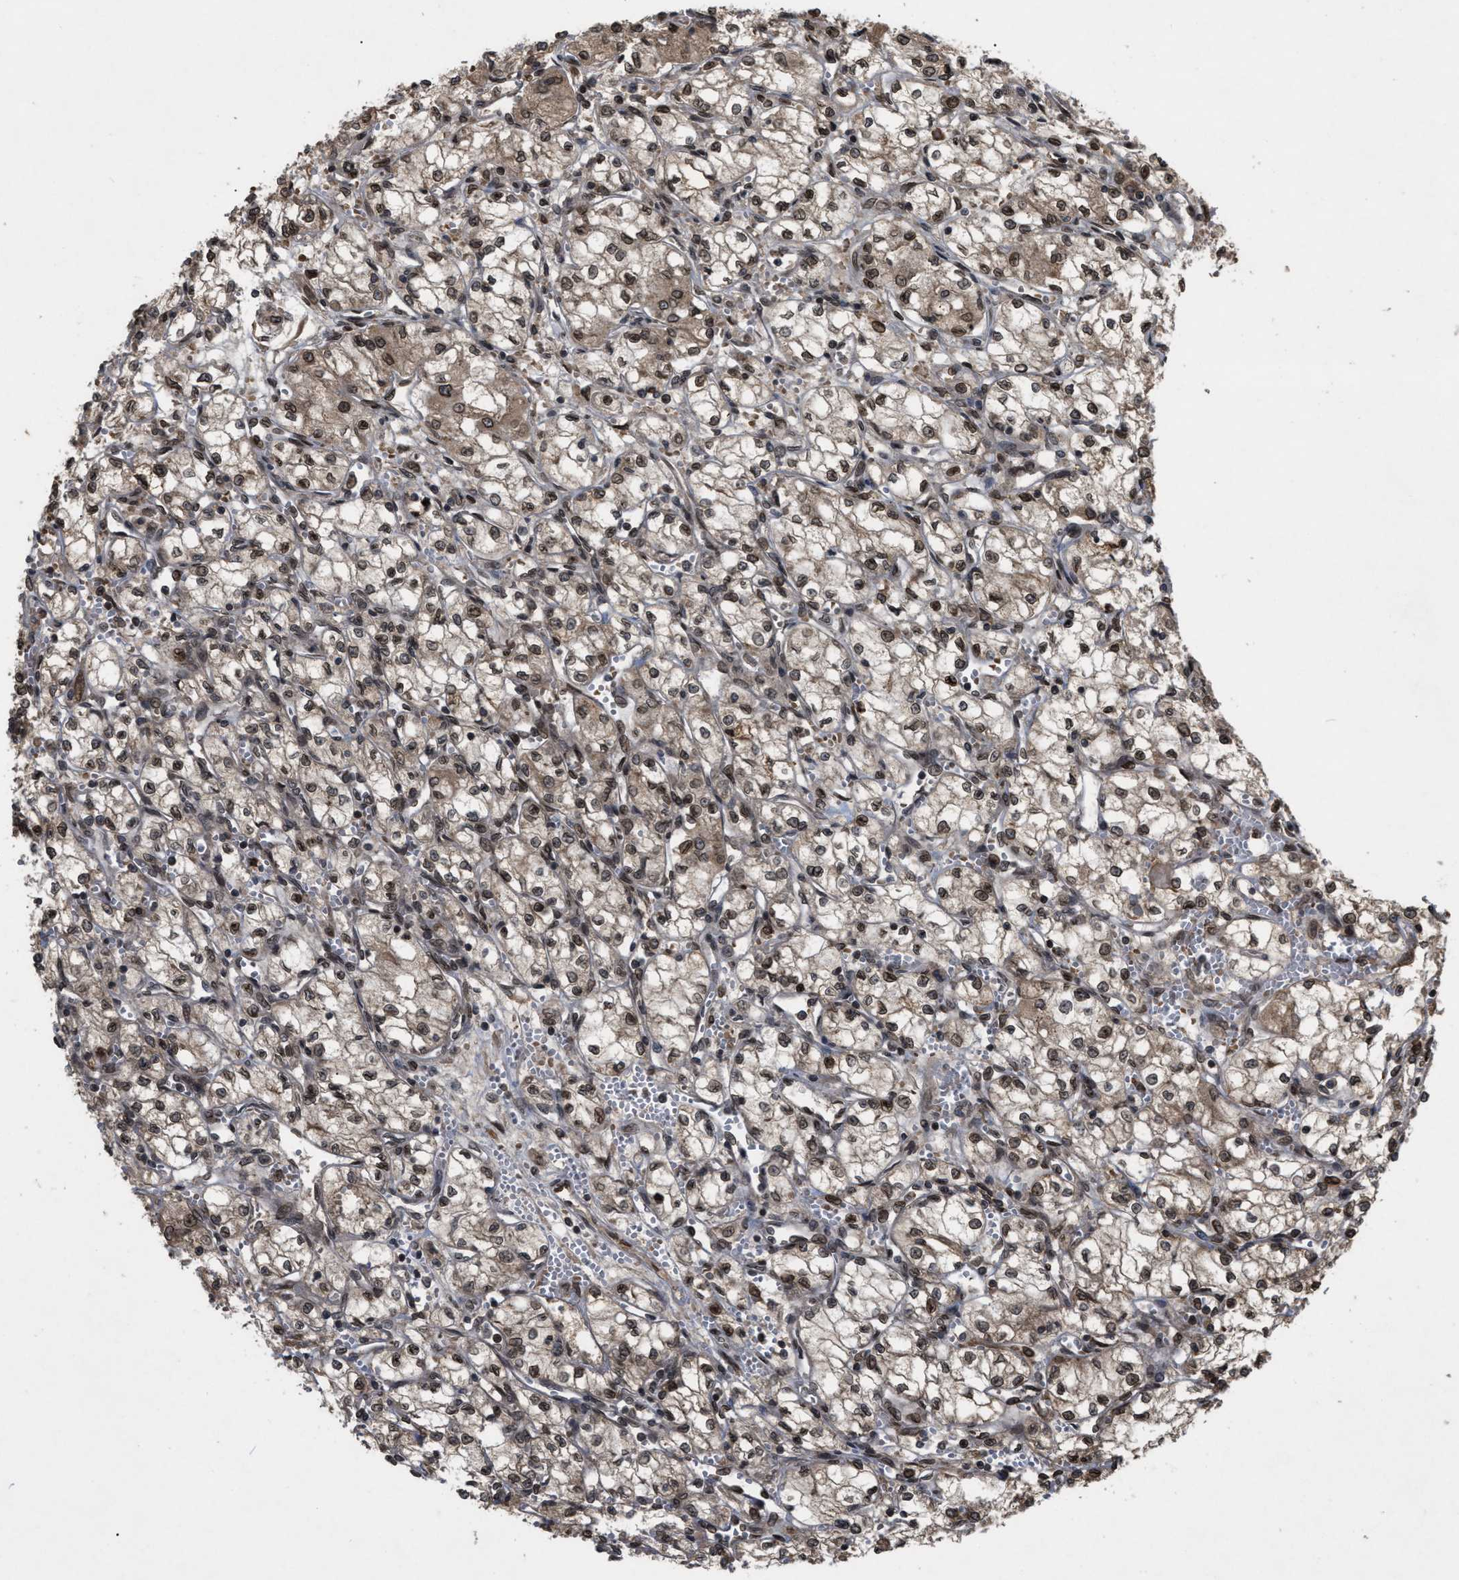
{"staining": {"intensity": "moderate", "quantity": ">75%", "location": "cytoplasmic/membranous,nuclear"}, "tissue": "renal cancer", "cell_type": "Tumor cells", "image_type": "cancer", "snomed": [{"axis": "morphology", "description": "Normal tissue, NOS"}, {"axis": "morphology", "description": "Adenocarcinoma, NOS"}, {"axis": "topography", "description": "Kidney"}], "caption": "Protein analysis of adenocarcinoma (renal) tissue reveals moderate cytoplasmic/membranous and nuclear positivity in approximately >75% of tumor cells. Immunohistochemistry stains the protein in brown and the nuclei are stained blue.", "gene": "CRY1", "patient": {"sex": "male", "age": 59}}